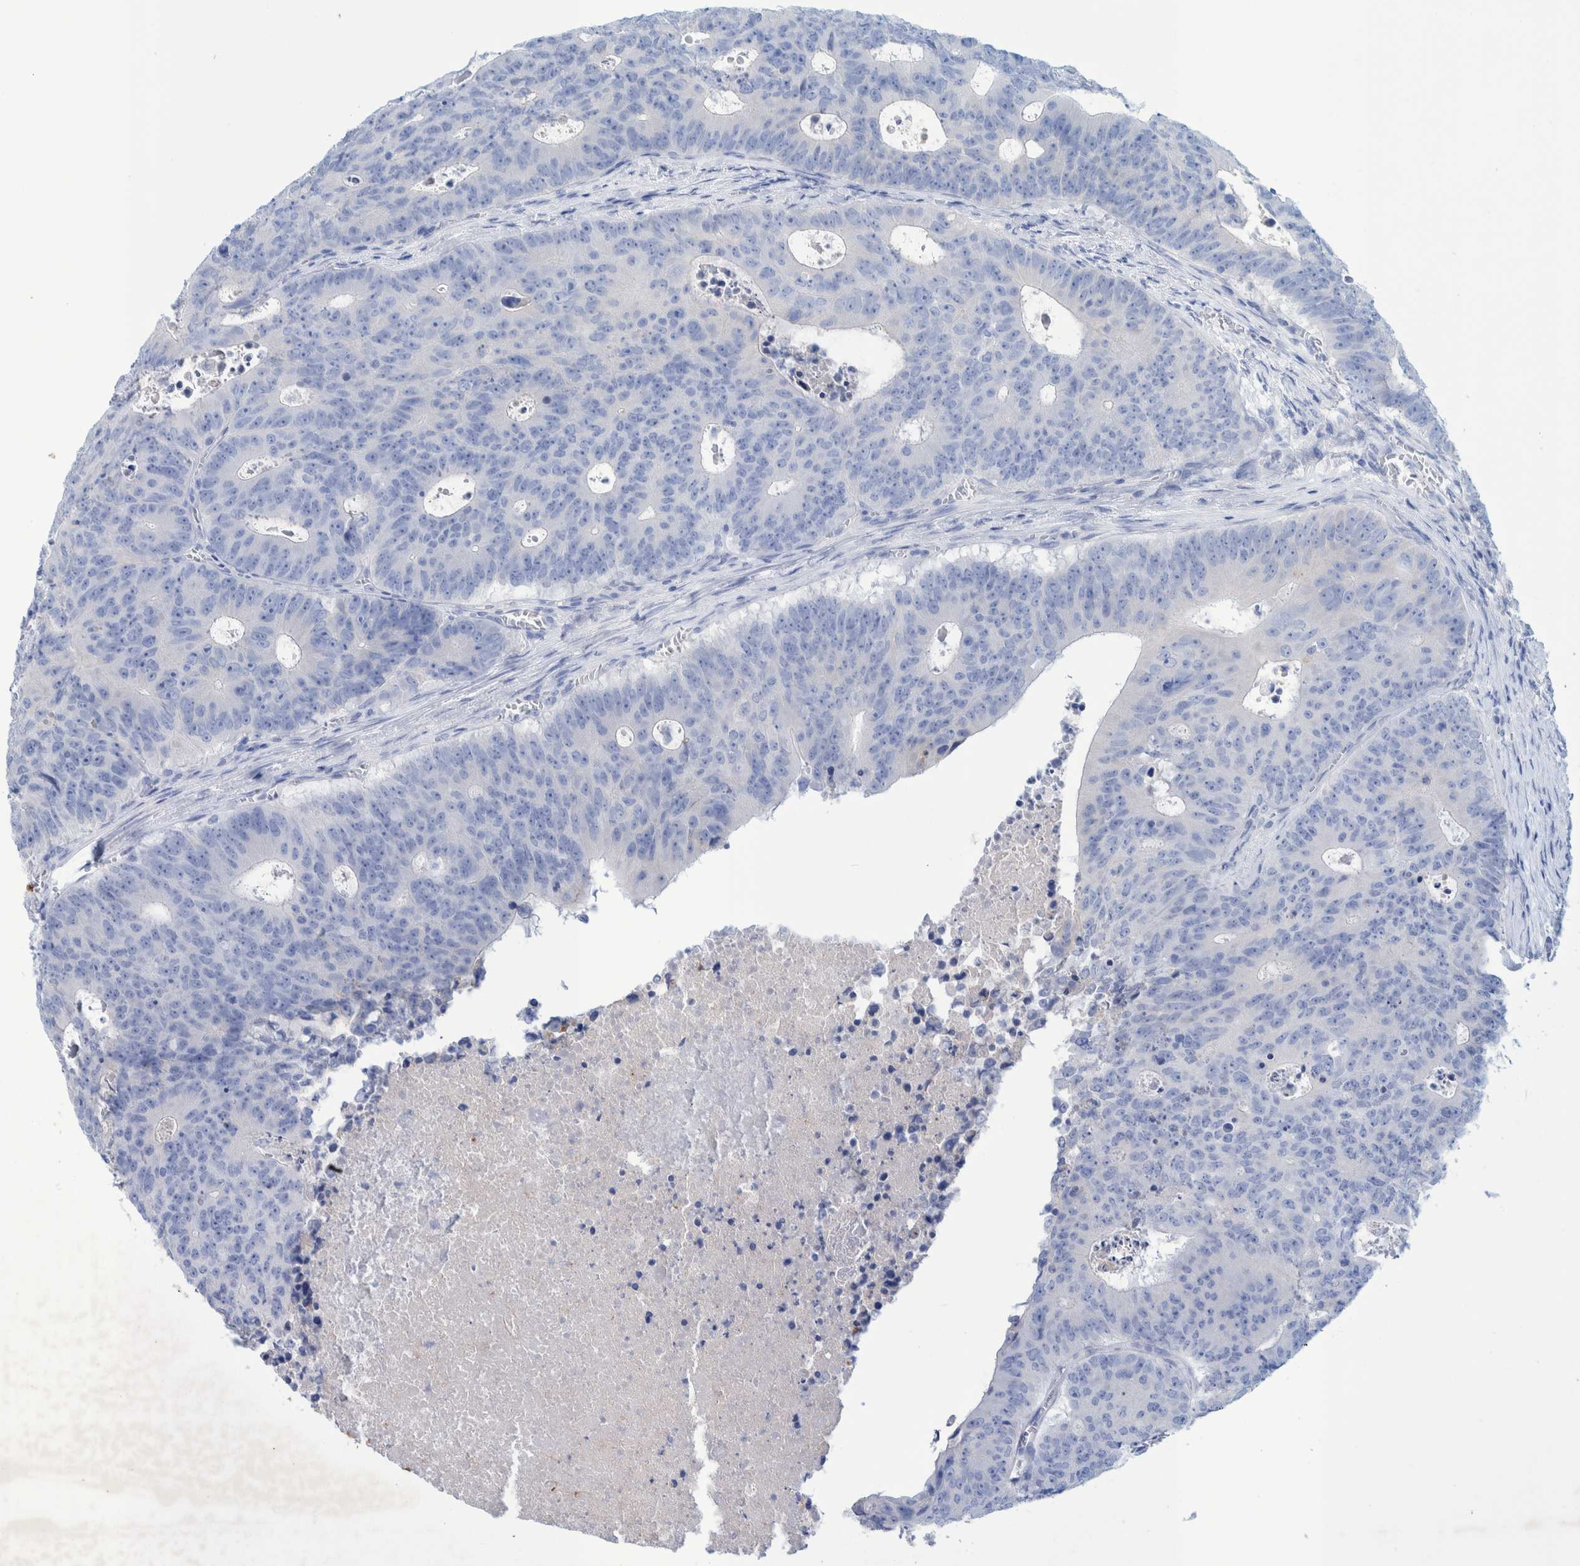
{"staining": {"intensity": "negative", "quantity": "none", "location": "none"}, "tissue": "colorectal cancer", "cell_type": "Tumor cells", "image_type": "cancer", "snomed": [{"axis": "morphology", "description": "Adenocarcinoma, NOS"}, {"axis": "topography", "description": "Colon"}], "caption": "Tumor cells are negative for brown protein staining in colorectal adenocarcinoma.", "gene": "PERP", "patient": {"sex": "male", "age": 87}}